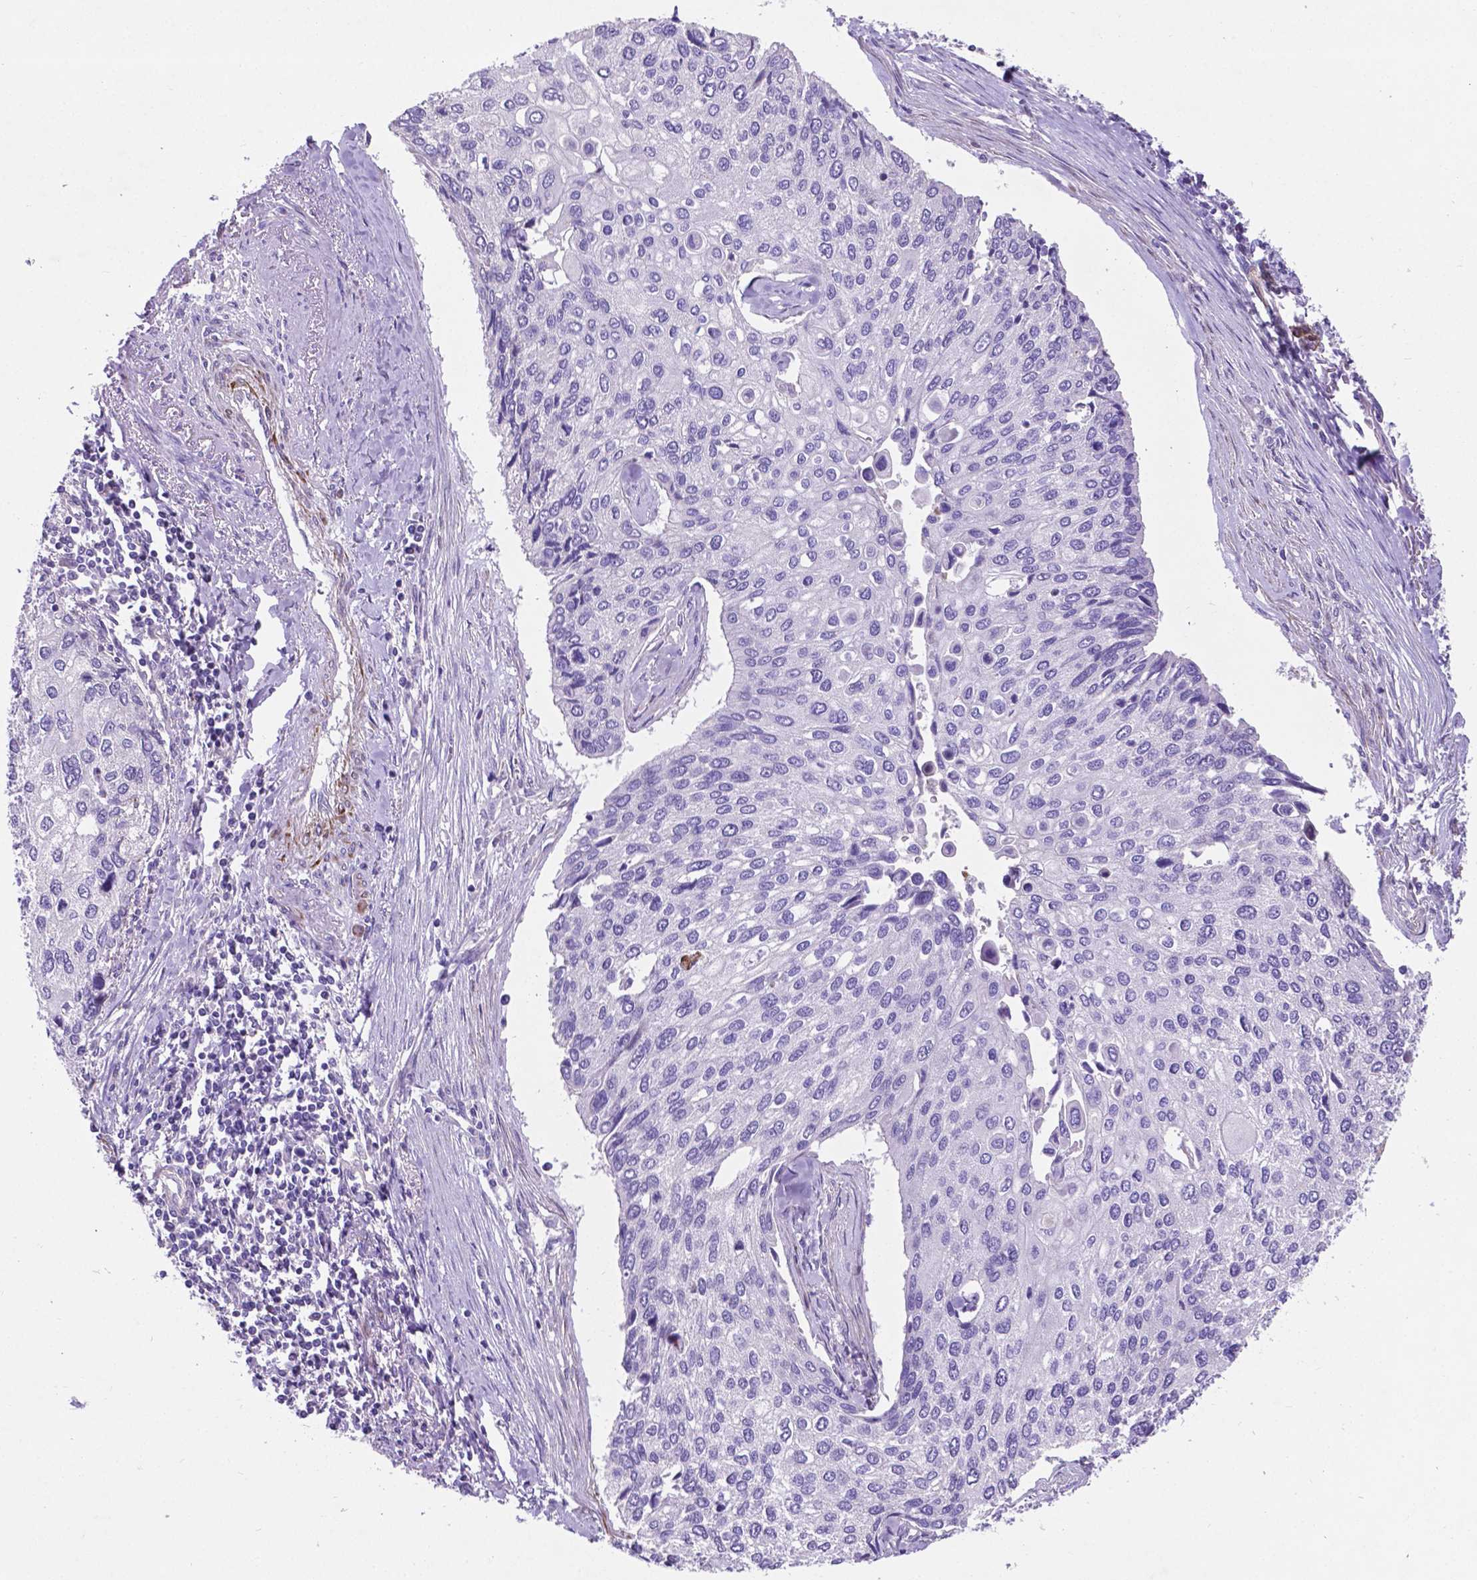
{"staining": {"intensity": "negative", "quantity": "none", "location": "none"}, "tissue": "lung cancer", "cell_type": "Tumor cells", "image_type": "cancer", "snomed": [{"axis": "morphology", "description": "Squamous cell carcinoma, NOS"}, {"axis": "morphology", "description": "Squamous cell carcinoma, metastatic, NOS"}, {"axis": "topography", "description": "Lung"}], "caption": "Lung cancer (squamous cell carcinoma) stained for a protein using immunohistochemistry (IHC) shows no expression tumor cells.", "gene": "PFKFB4", "patient": {"sex": "male", "age": 63}}